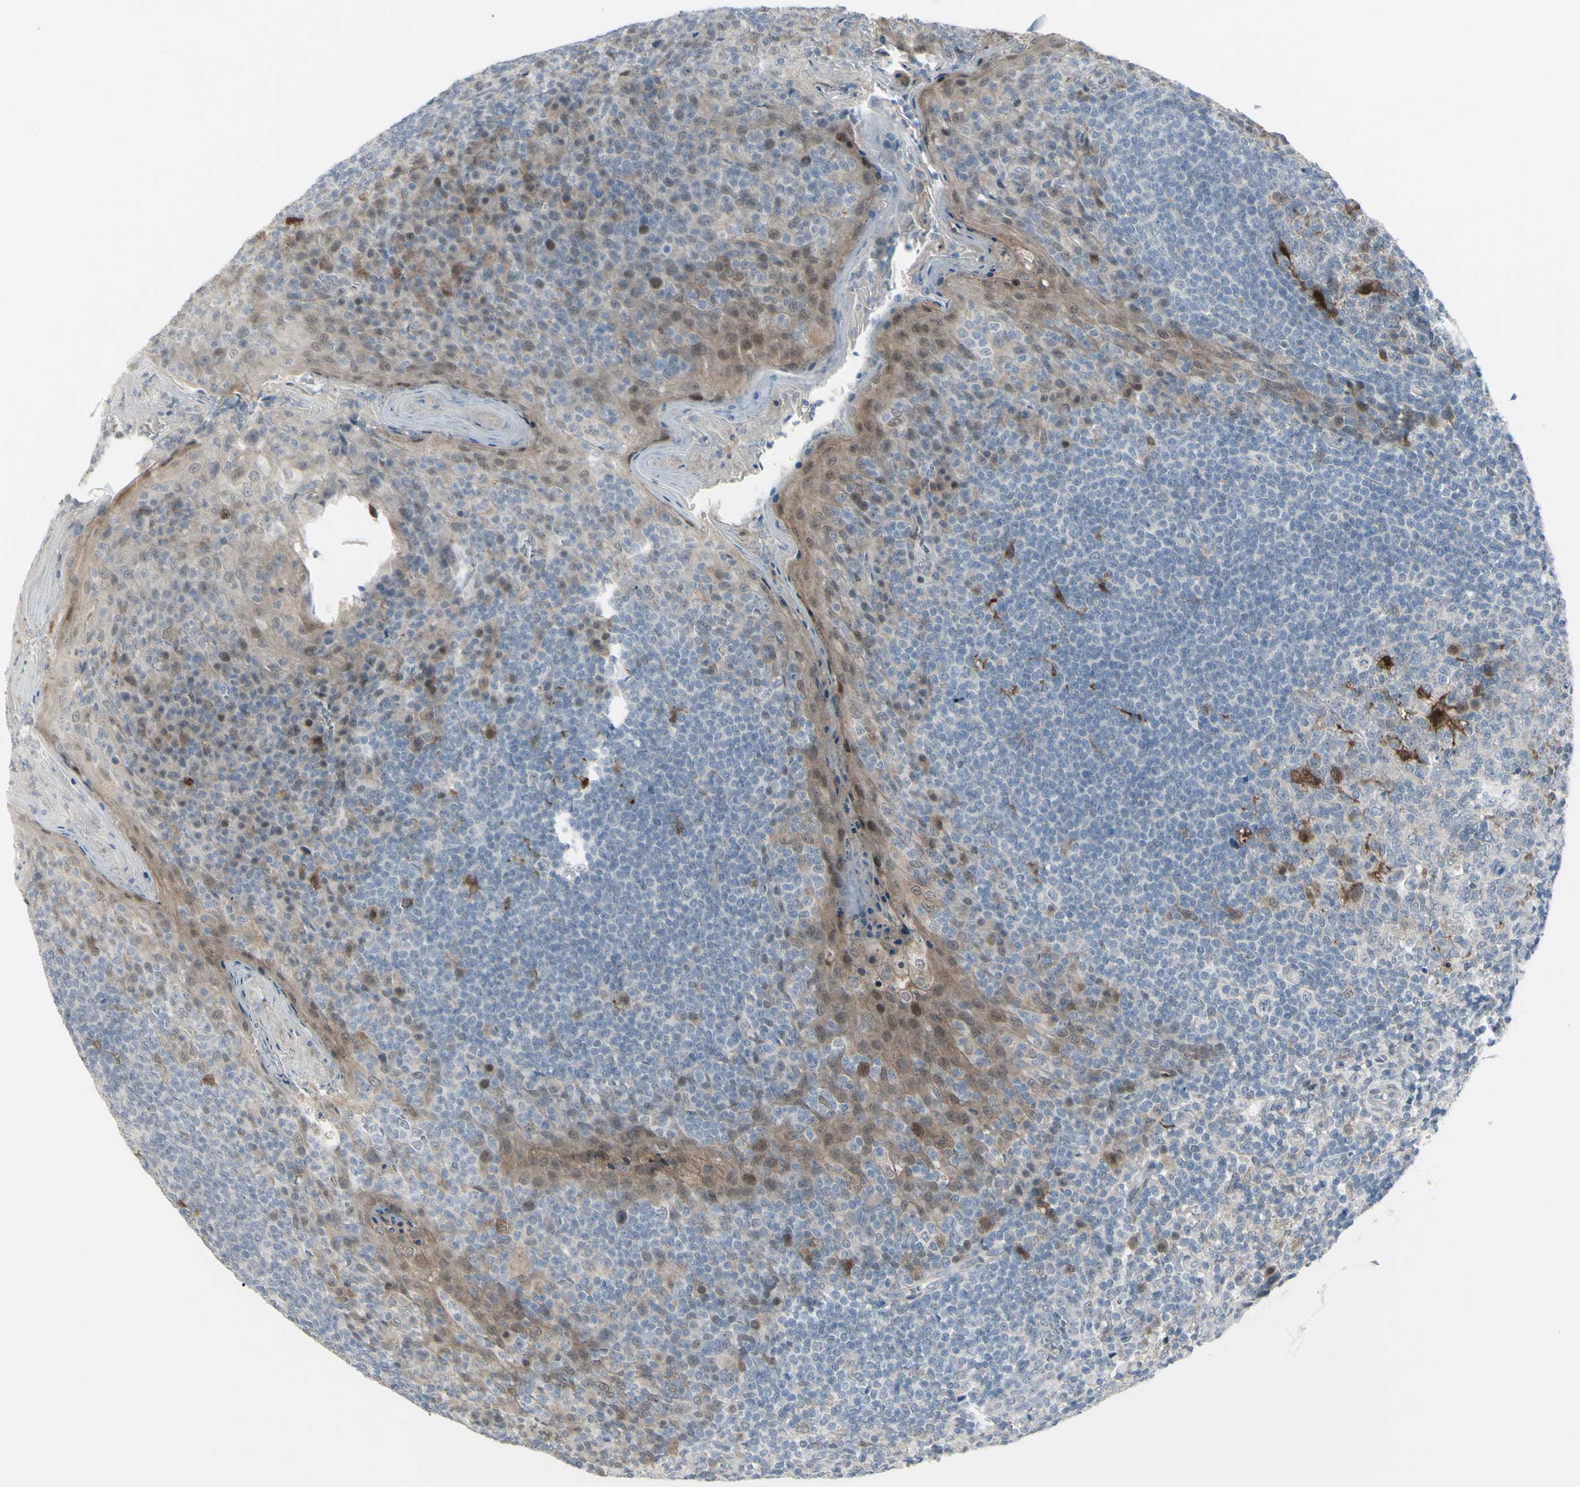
{"staining": {"intensity": "negative", "quantity": "none", "location": "none"}, "tissue": "tonsil", "cell_type": "Germinal center cells", "image_type": "normal", "snomed": [{"axis": "morphology", "description": "Normal tissue, NOS"}, {"axis": "topography", "description": "Tonsil"}], "caption": "Immunohistochemistry (IHC) of benign tonsil shows no staining in germinal center cells. (Immunohistochemistry (IHC), brightfield microscopy, high magnification).", "gene": "ETNK1", "patient": {"sex": "male", "age": 31}}